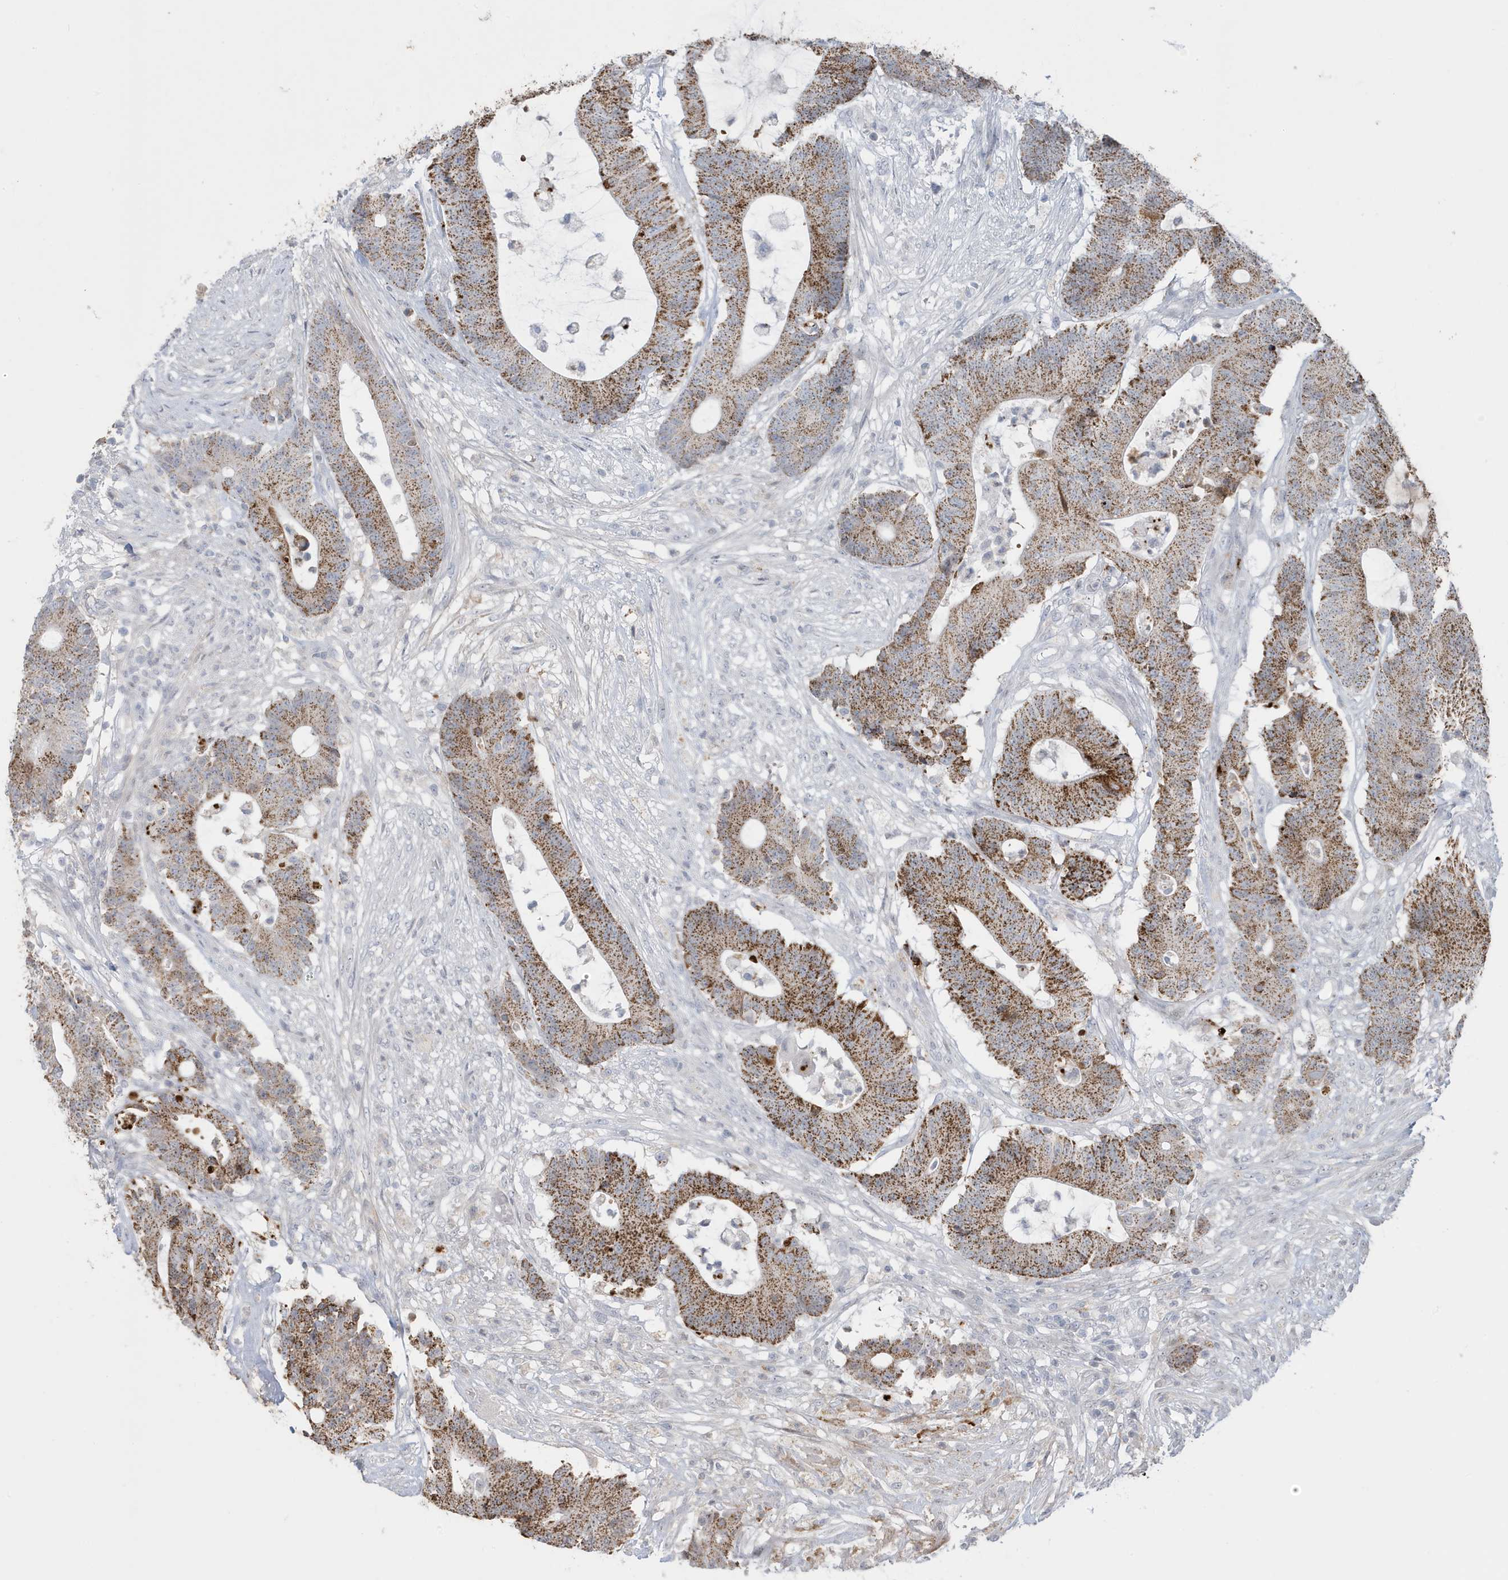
{"staining": {"intensity": "moderate", "quantity": ">75%", "location": "cytoplasmic/membranous"}, "tissue": "colorectal cancer", "cell_type": "Tumor cells", "image_type": "cancer", "snomed": [{"axis": "morphology", "description": "Adenocarcinoma, NOS"}, {"axis": "topography", "description": "Colon"}], "caption": "Colorectal cancer (adenocarcinoma) was stained to show a protein in brown. There is medium levels of moderate cytoplasmic/membranous expression in approximately >75% of tumor cells. Using DAB (brown) and hematoxylin (blue) stains, captured at high magnification using brightfield microscopy.", "gene": "FNDC1", "patient": {"sex": "female", "age": 84}}